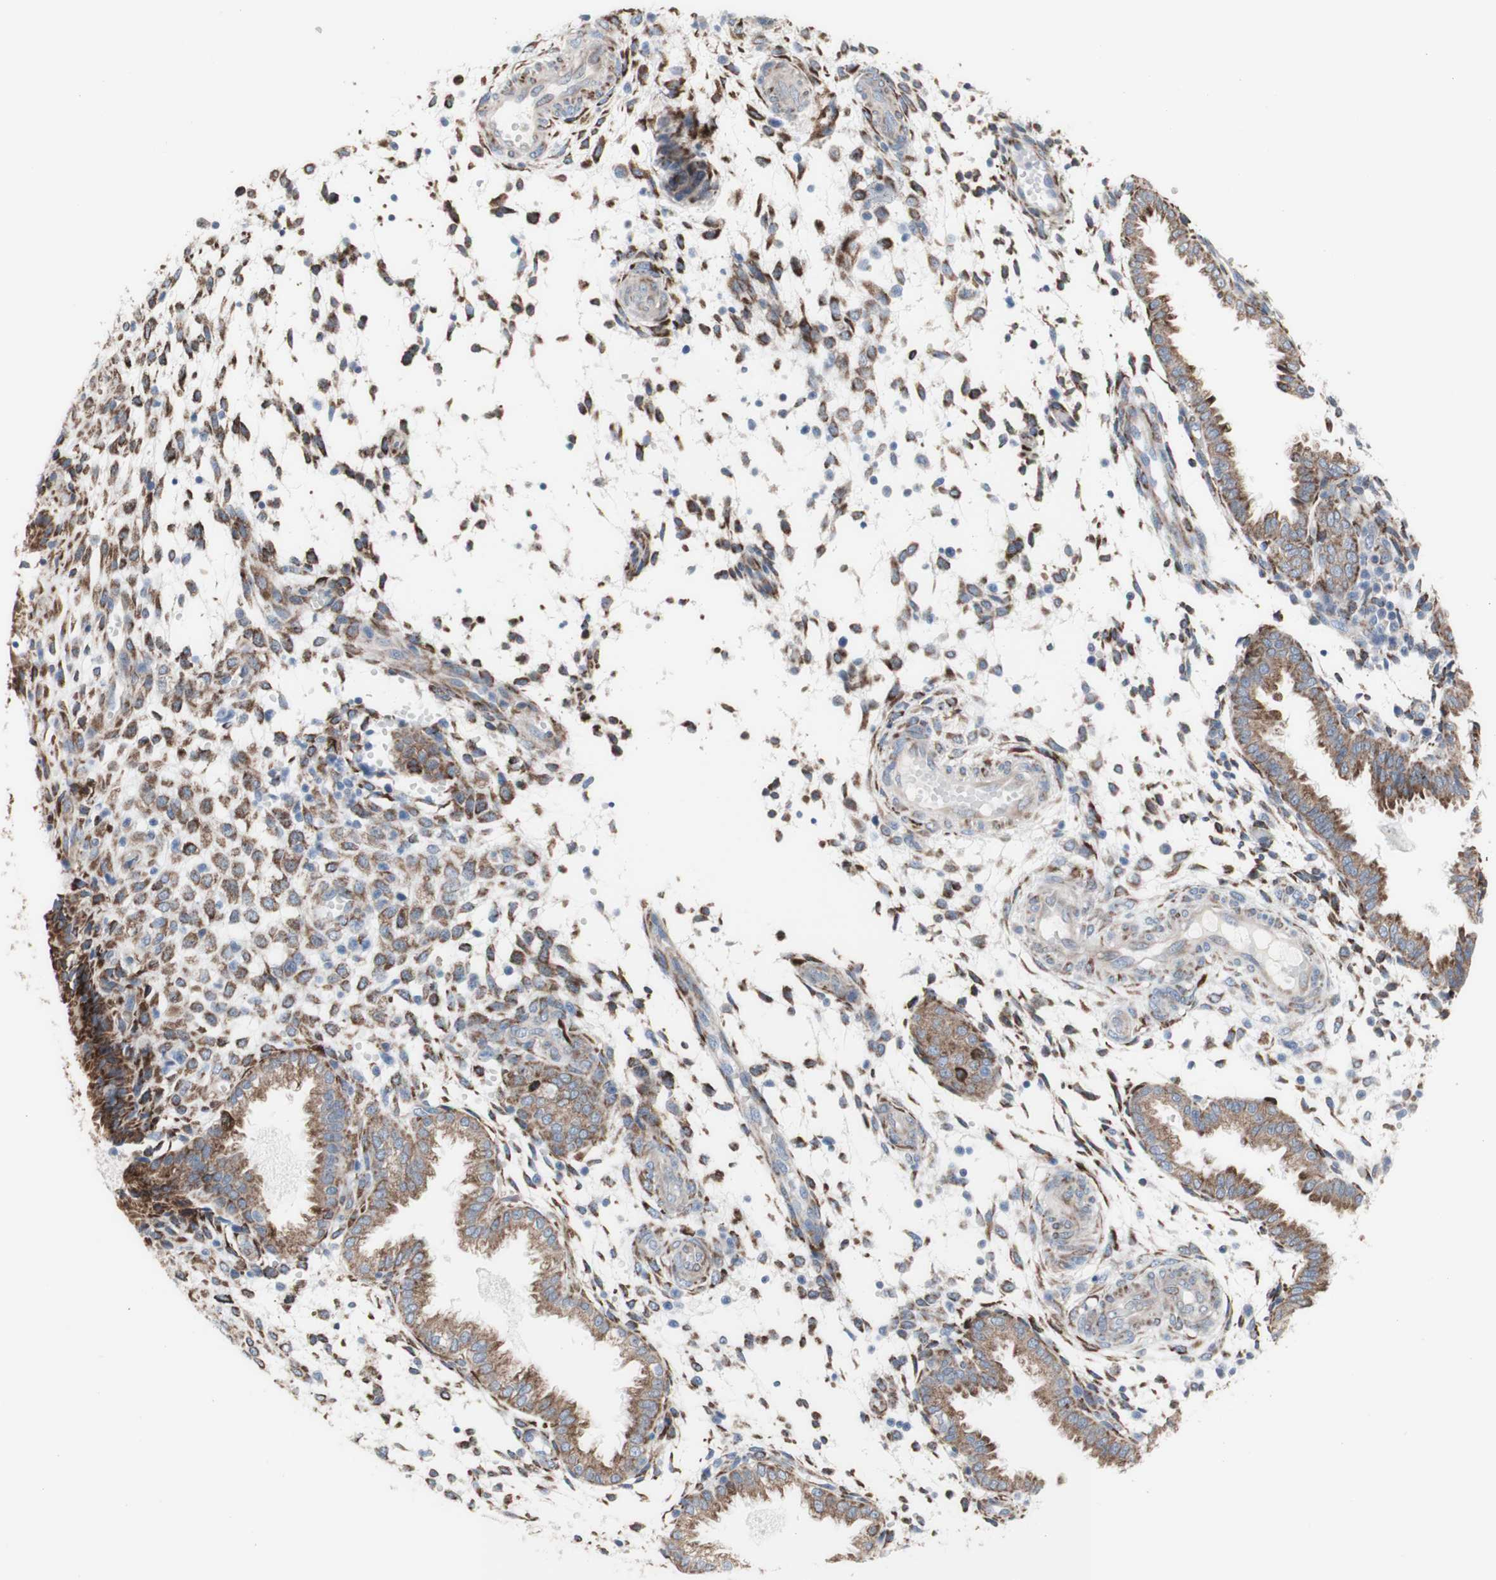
{"staining": {"intensity": "strong", "quantity": ">75%", "location": "cytoplasmic/membranous"}, "tissue": "endometrium", "cell_type": "Cells in endometrial stroma", "image_type": "normal", "snomed": [{"axis": "morphology", "description": "Normal tissue, NOS"}, {"axis": "topography", "description": "Endometrium"}], "caption": "A high-resolution histopathology image shows immunohistochemistry staining of unremarkable endometrium, which reveals strong cytoplasmic/membranous positivity in about >75% of cells in endometrial stroma. Nuclei are stained in blue.", "gene": "AGPAT5", "patient": {"sex": "female", "age": 33}}